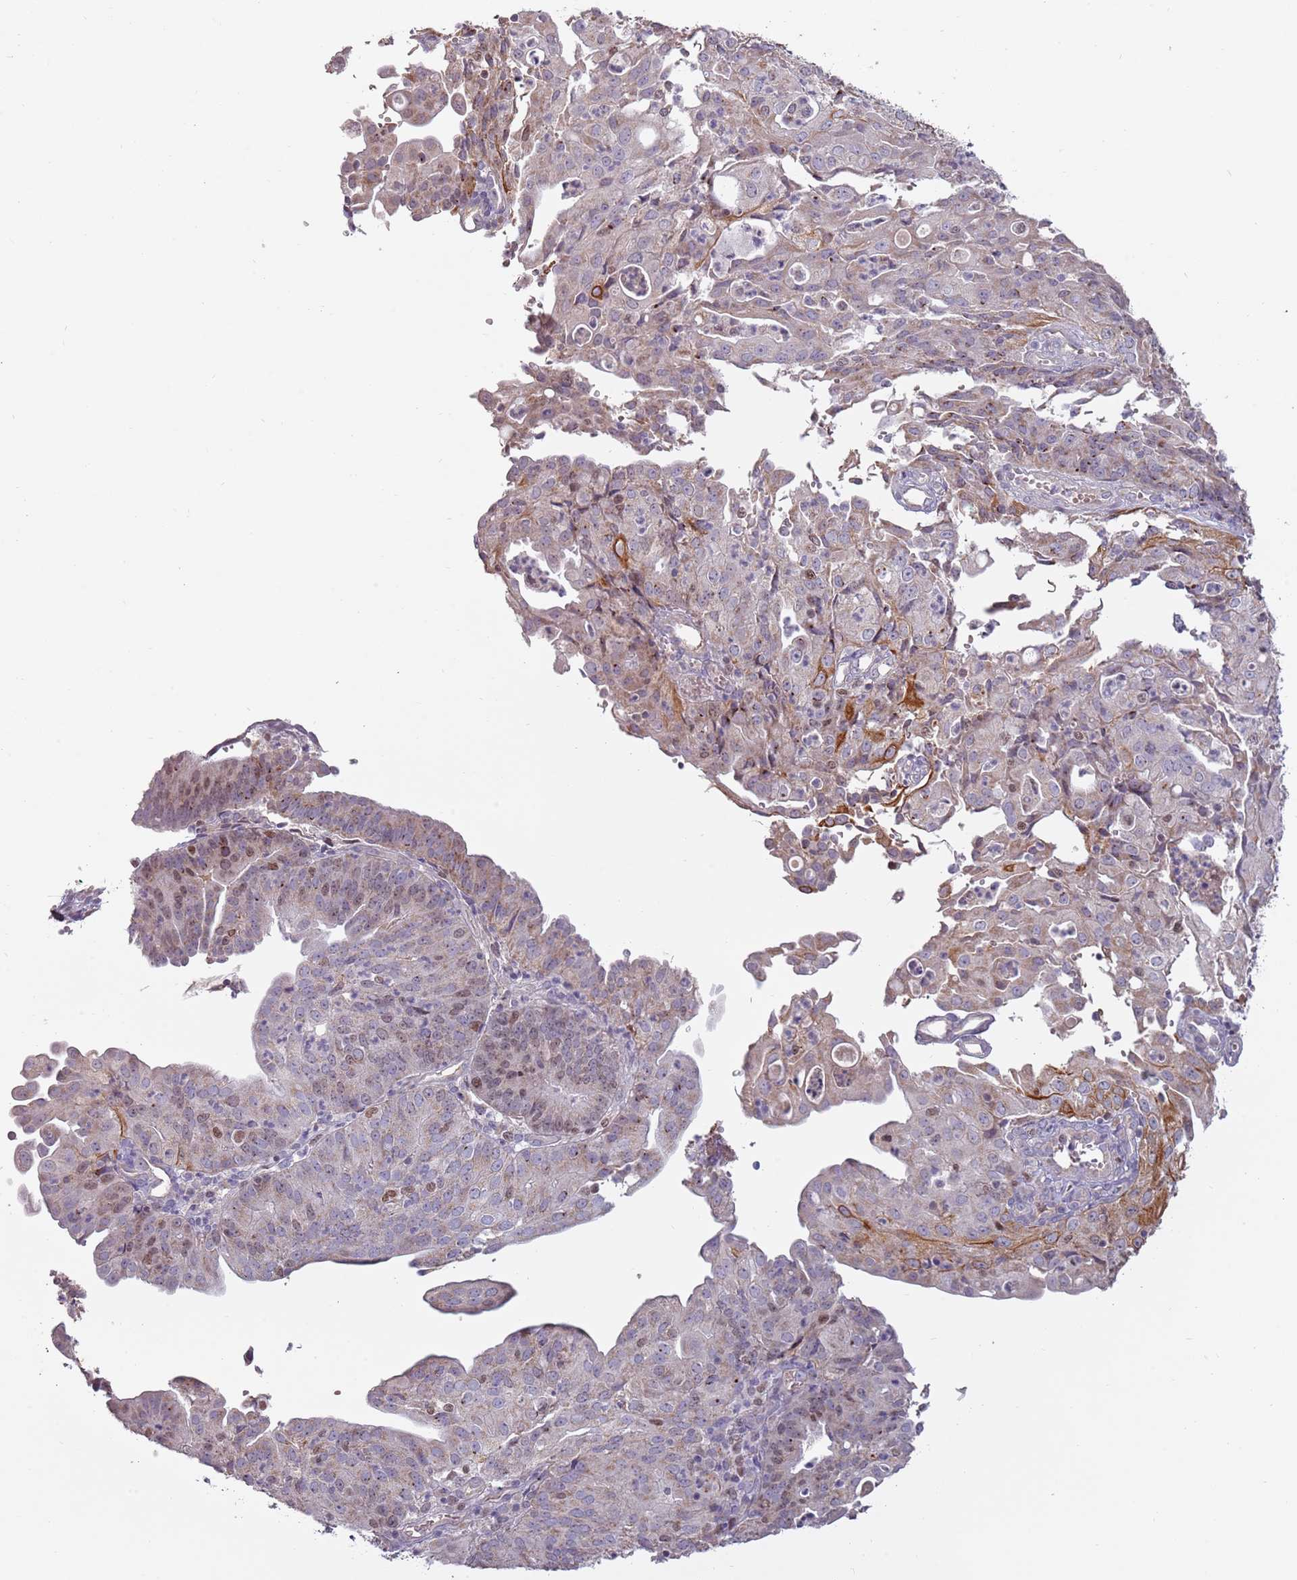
{"staining": {"intensity": "moderate", "quantity": "<25%", "location": "nuclear"}, "tissue": "endometrial cancer", "cell_type": "Tumor cells", "image_type": "cancer", "snomed": [{"axis": "morphology", "description": "Adenocarcinoma, NOS"}, {"axis": "topography", "description": "Endometrium"}], "caption": "Immunohistochemical staining of human endometrial cancer (adenocarcinoma) shows moderate nuclear protein expression in approximately <25% of tumor cells. The protein is stained brown, and the nuclei are stained in blue (DAB (3,3'-diaminobenzidine) IHC with brightfield microscopy, high magnification).", "gene": "SYS1", "patient": {"sex": "female", "age": 56}}